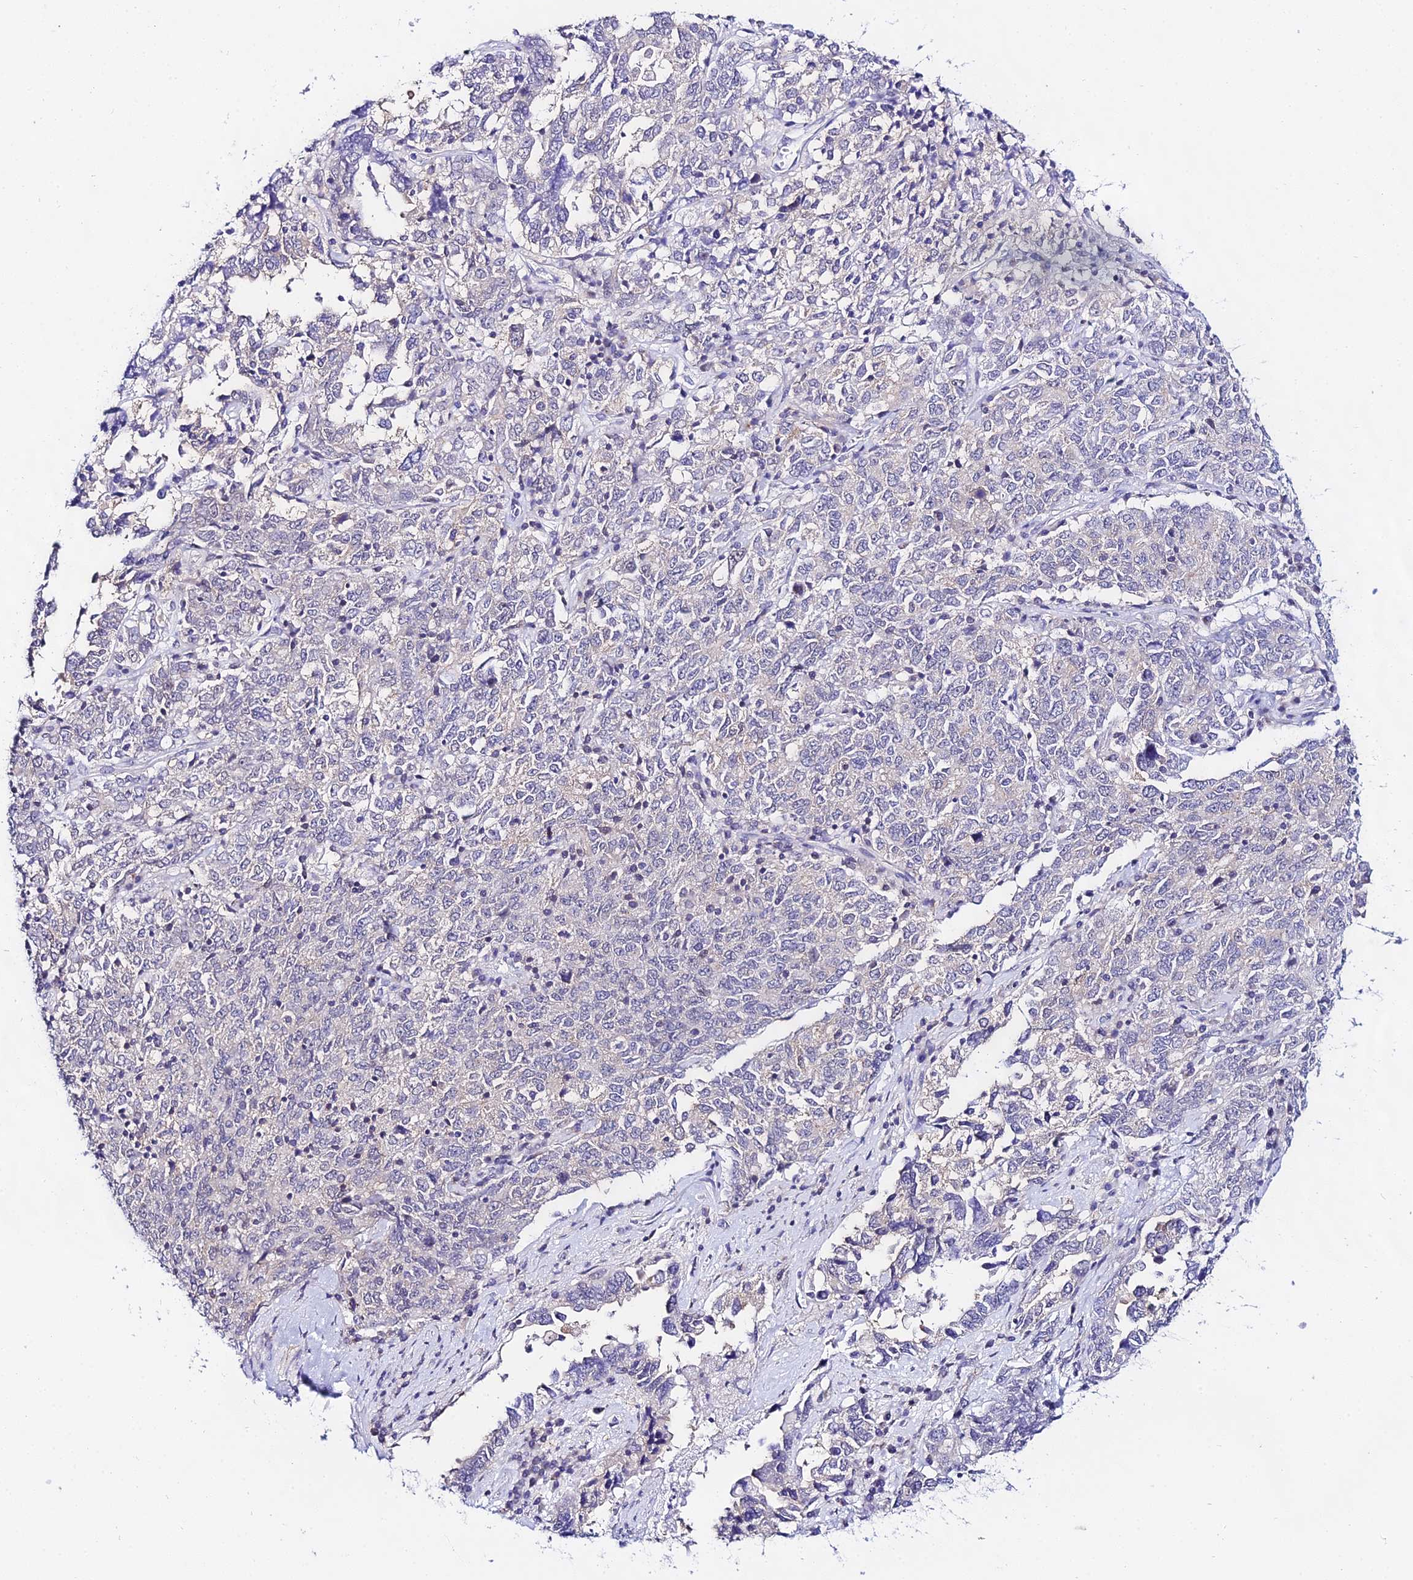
{"staining": {"intensity": "negative", "quantity": "none", "location": "none"}, "tissue": "ovarian cancer", "cell_type": "Tumor cells", "image_type": "cancer", "snomed": [{"axis": "morphology", "description": "Carcinoma, endometroid"}, {"axis": "topography", "description": "Ovary"}], "caption": "Tumor cells show no significant protein expression in ovarian cancer (endometroid carcinoma).", "gene": "ATG16L2", "patient": {"sex": "female", "age": 62}}